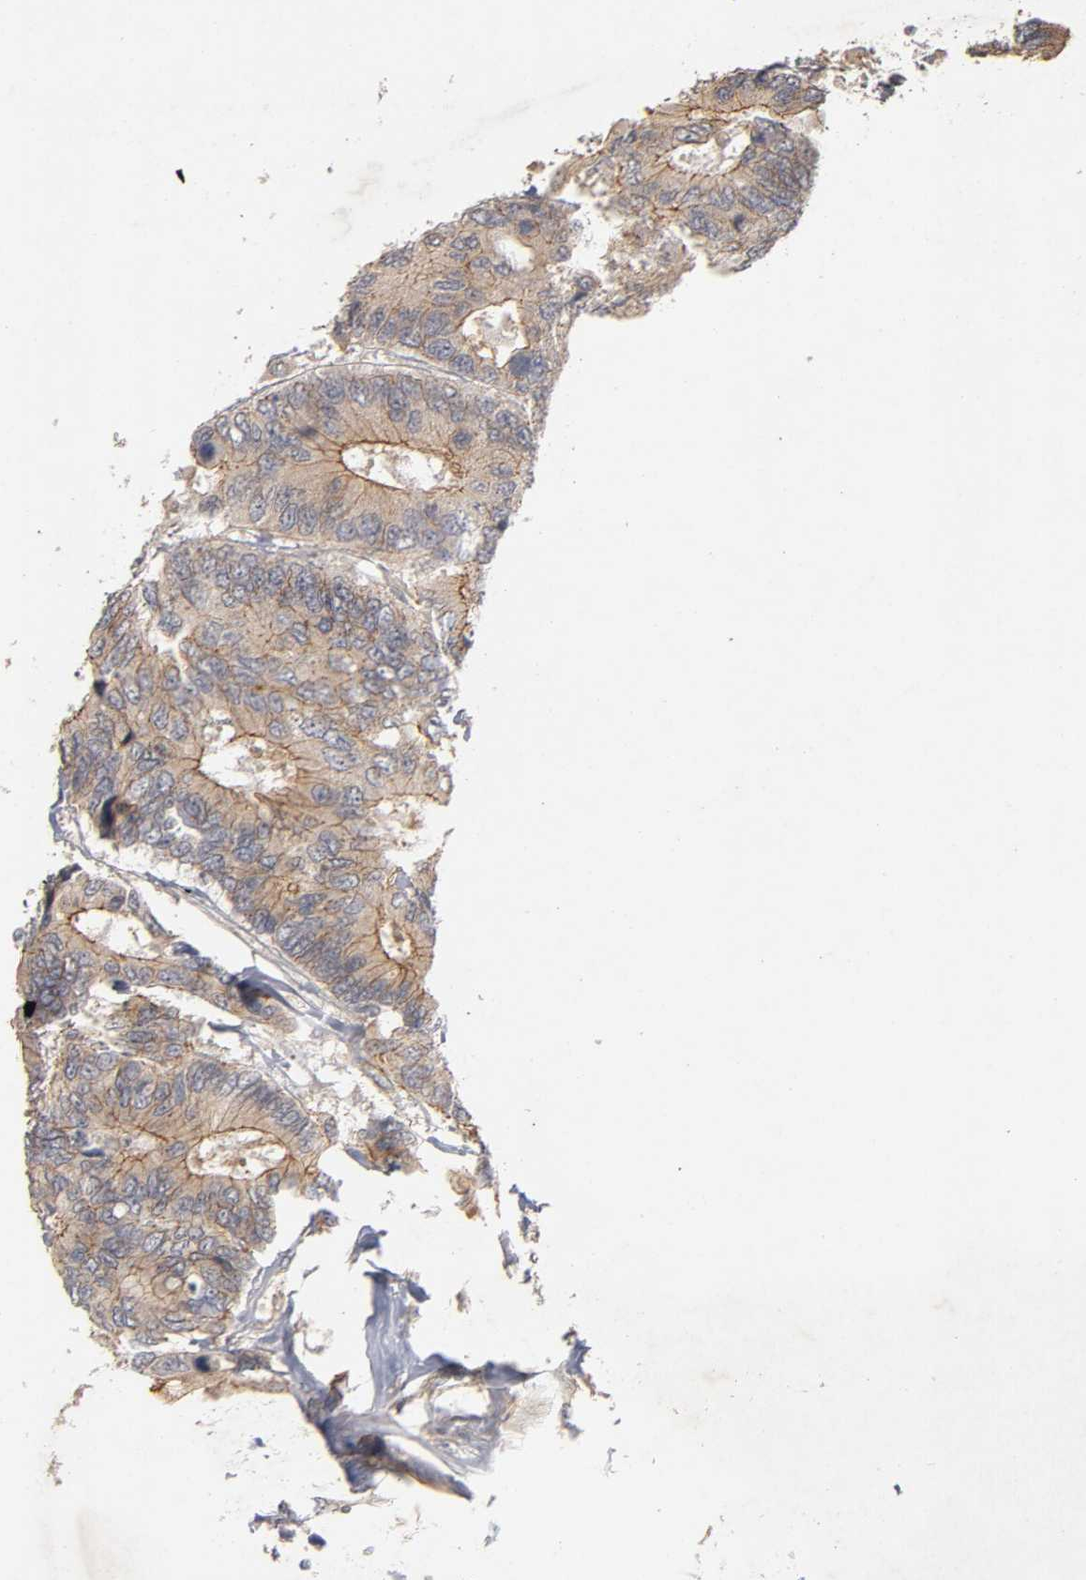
{"staining": {"intensity": "moderate", "quantity": ">75%", "location": "cytoplasmic/membranous"}, "tissue": "colorectal cancer", "cell_type": "Tumor cells", "image_type": "cancer", "snomed": [{"axis": "morphology", "description": "Adenocarcinoma, NOS"}, {"axis": "topography", "description": "Rectum"}], "caption": "Immunohistochemistry staining of colorectal cancer (adenocarcinoma), which shows medium levels of moderate cytoplasmic/membranous expression in approximately >75% of tumor cells indicating moderate cytoplasmic/membranous protein expression. The staining was performed using DAB (3,3'-diaminobenzidine) (brown) for protein detection and nuclei were counterstained in hematoxylin (blue).", "gene": "PDZD11", "patient": {"sex": "male", "age": 55}}